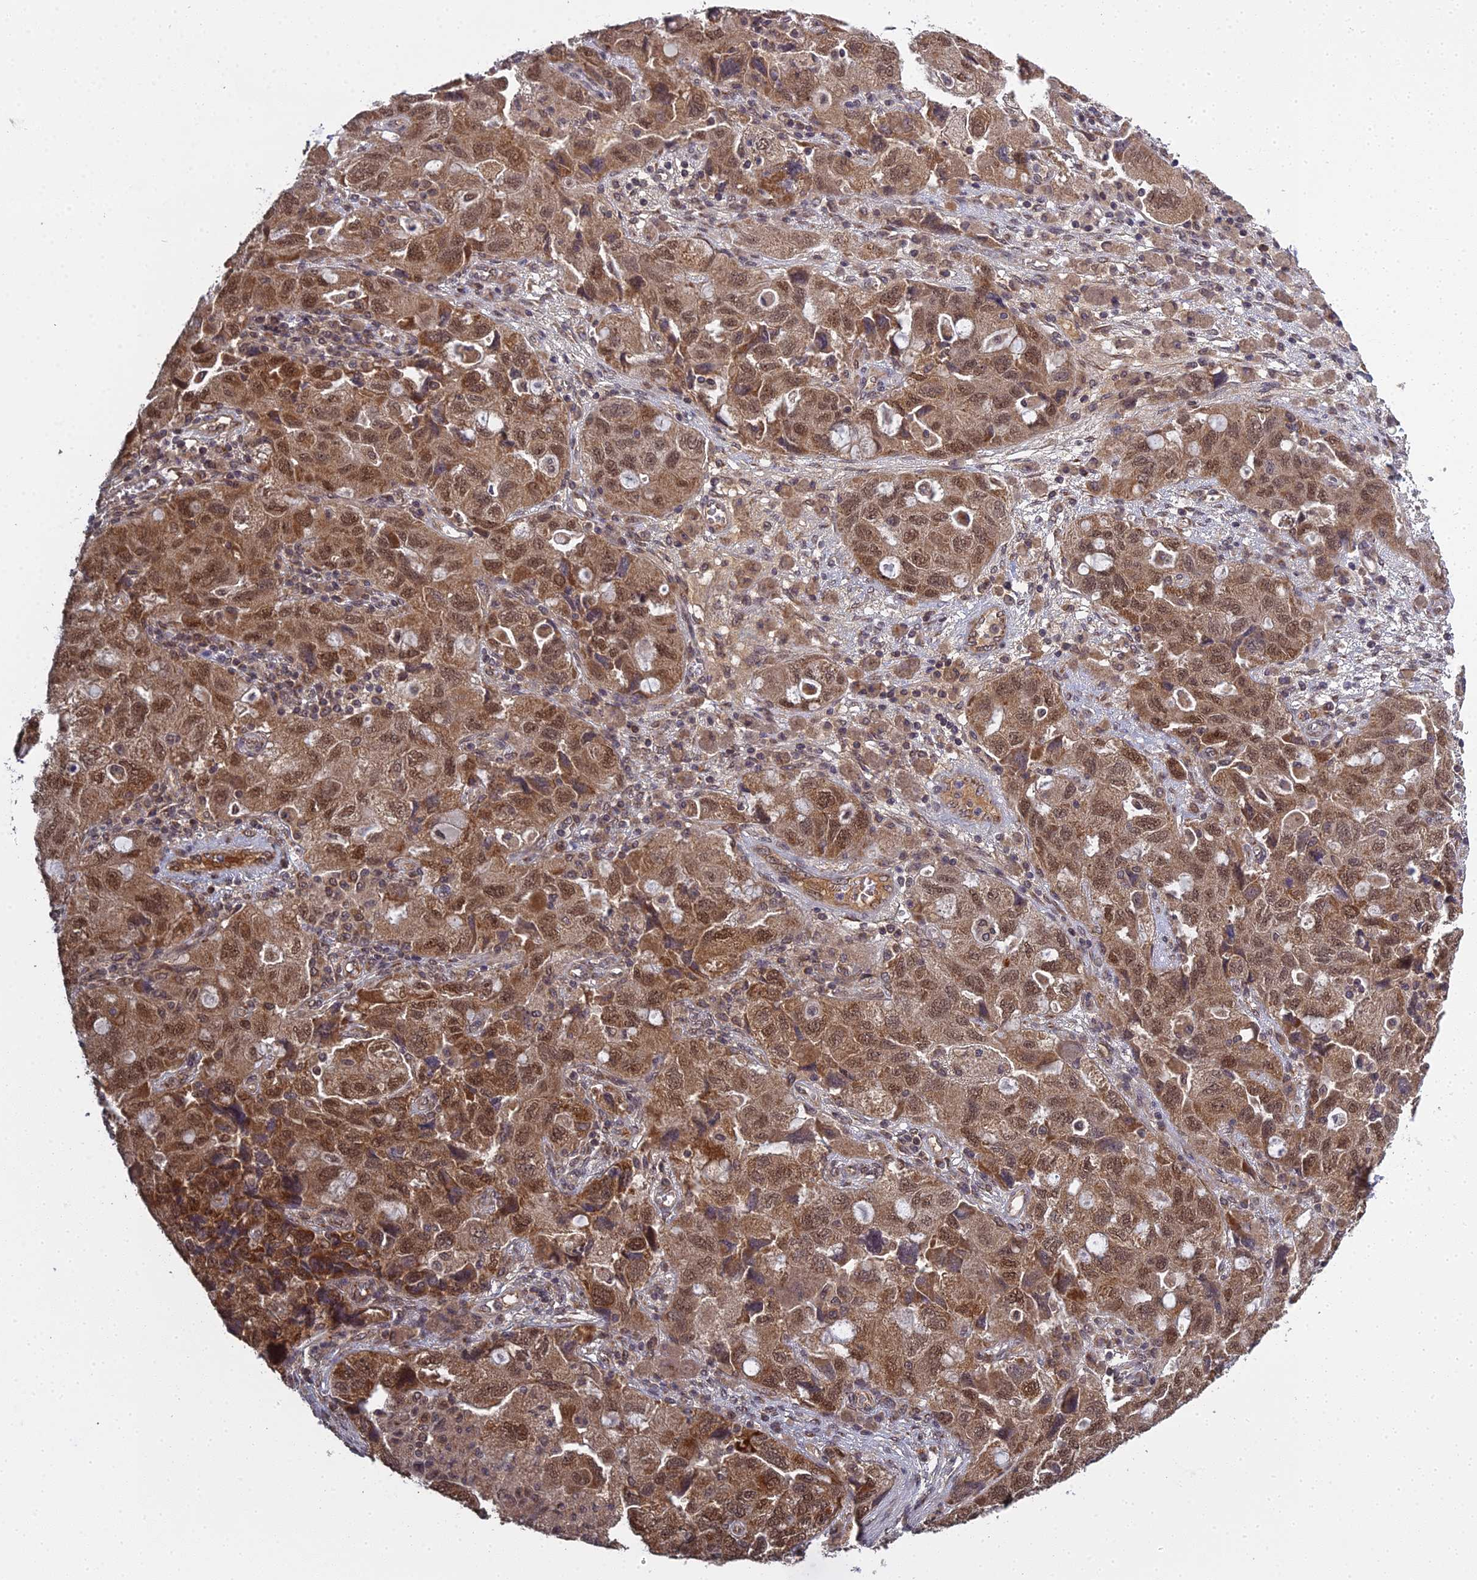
{"staining": {"intensity": "moderate", "quantity": ">75%", "location": "cytoplasmic/membranous,nuclear"}, "tissue": "ovarian cancer", "cell_type": "Tumor cells", "image_type": "cancer", "snomed": [{"axis": "morphology", "description": "Carcinoma, NOS"}, {"axis": "morphology", "description": "Cystadenocarcinoma, serous, NOS"}, {"axis": "topography", "description": "Ovary"}], "caption": "This is an image of immunohistochemistry (IHC) staining of ovarian cancer (serous cystadenocarcinoma), which shows moderate expression in the cytoplasmic/membranous and nuclear of tumor cells.", "gene": "MEOX1", "patient": {"sex": "female", "age": 69}}